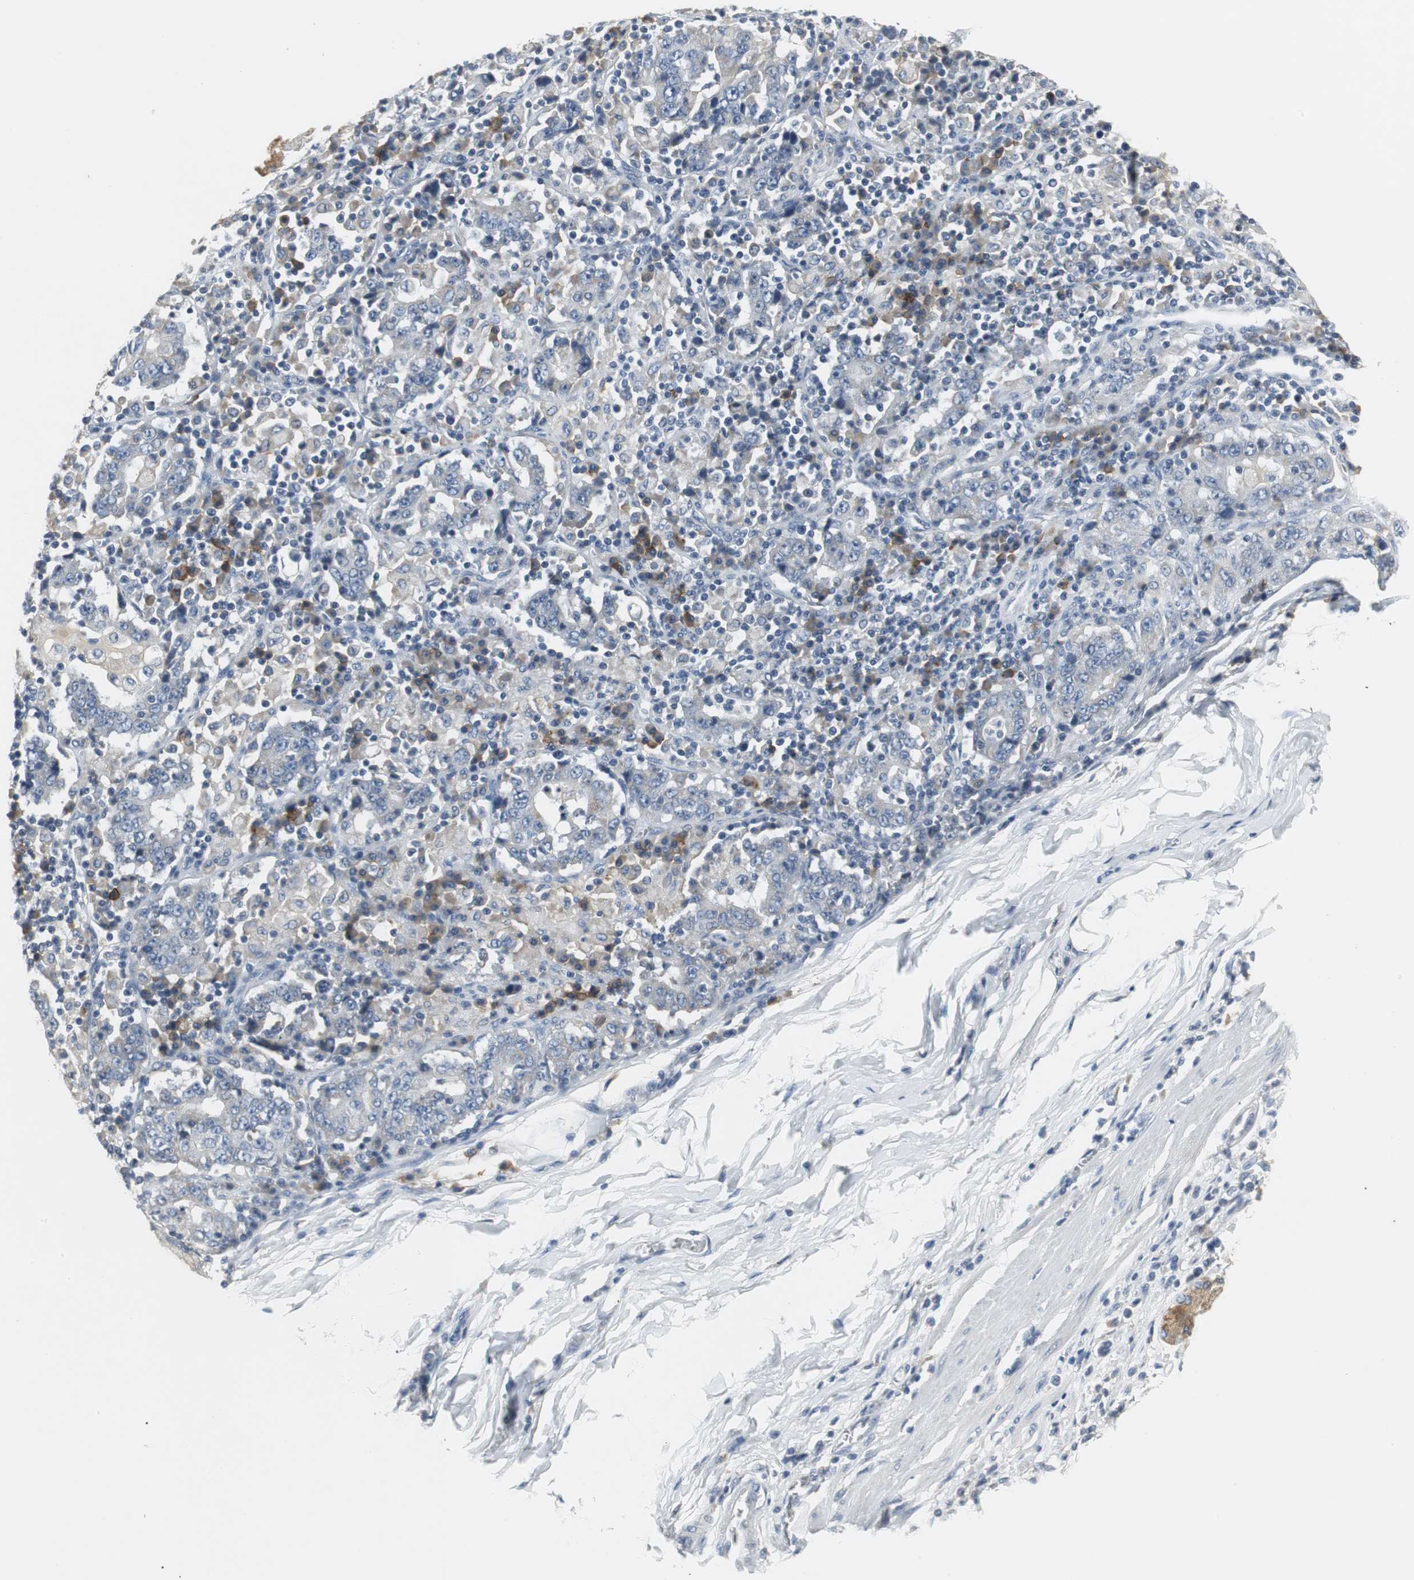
{"staining": {"intensity": "negative", "quantity": "none", "location": "none"}, "tissue": "stomach cancer", "cell_type": "Tumor cells", "image_type": "cancer", "snomed": [{"axis": "morphology", "description": "Normal tissue, NOS"}, {"axis": "morphology", "description": "Adenocarcinoma, NOS"}, {"axis": "topography", "description": "Stomach, upper"}, {"axis": "topography", "description": "Stomach"}], "caption": "Image shows no protein positivity in tumor cells of stomach adenocarcinoma tissue.", "gene": "SLC2A5", "patient": {"sex": "male", "age": 59}}